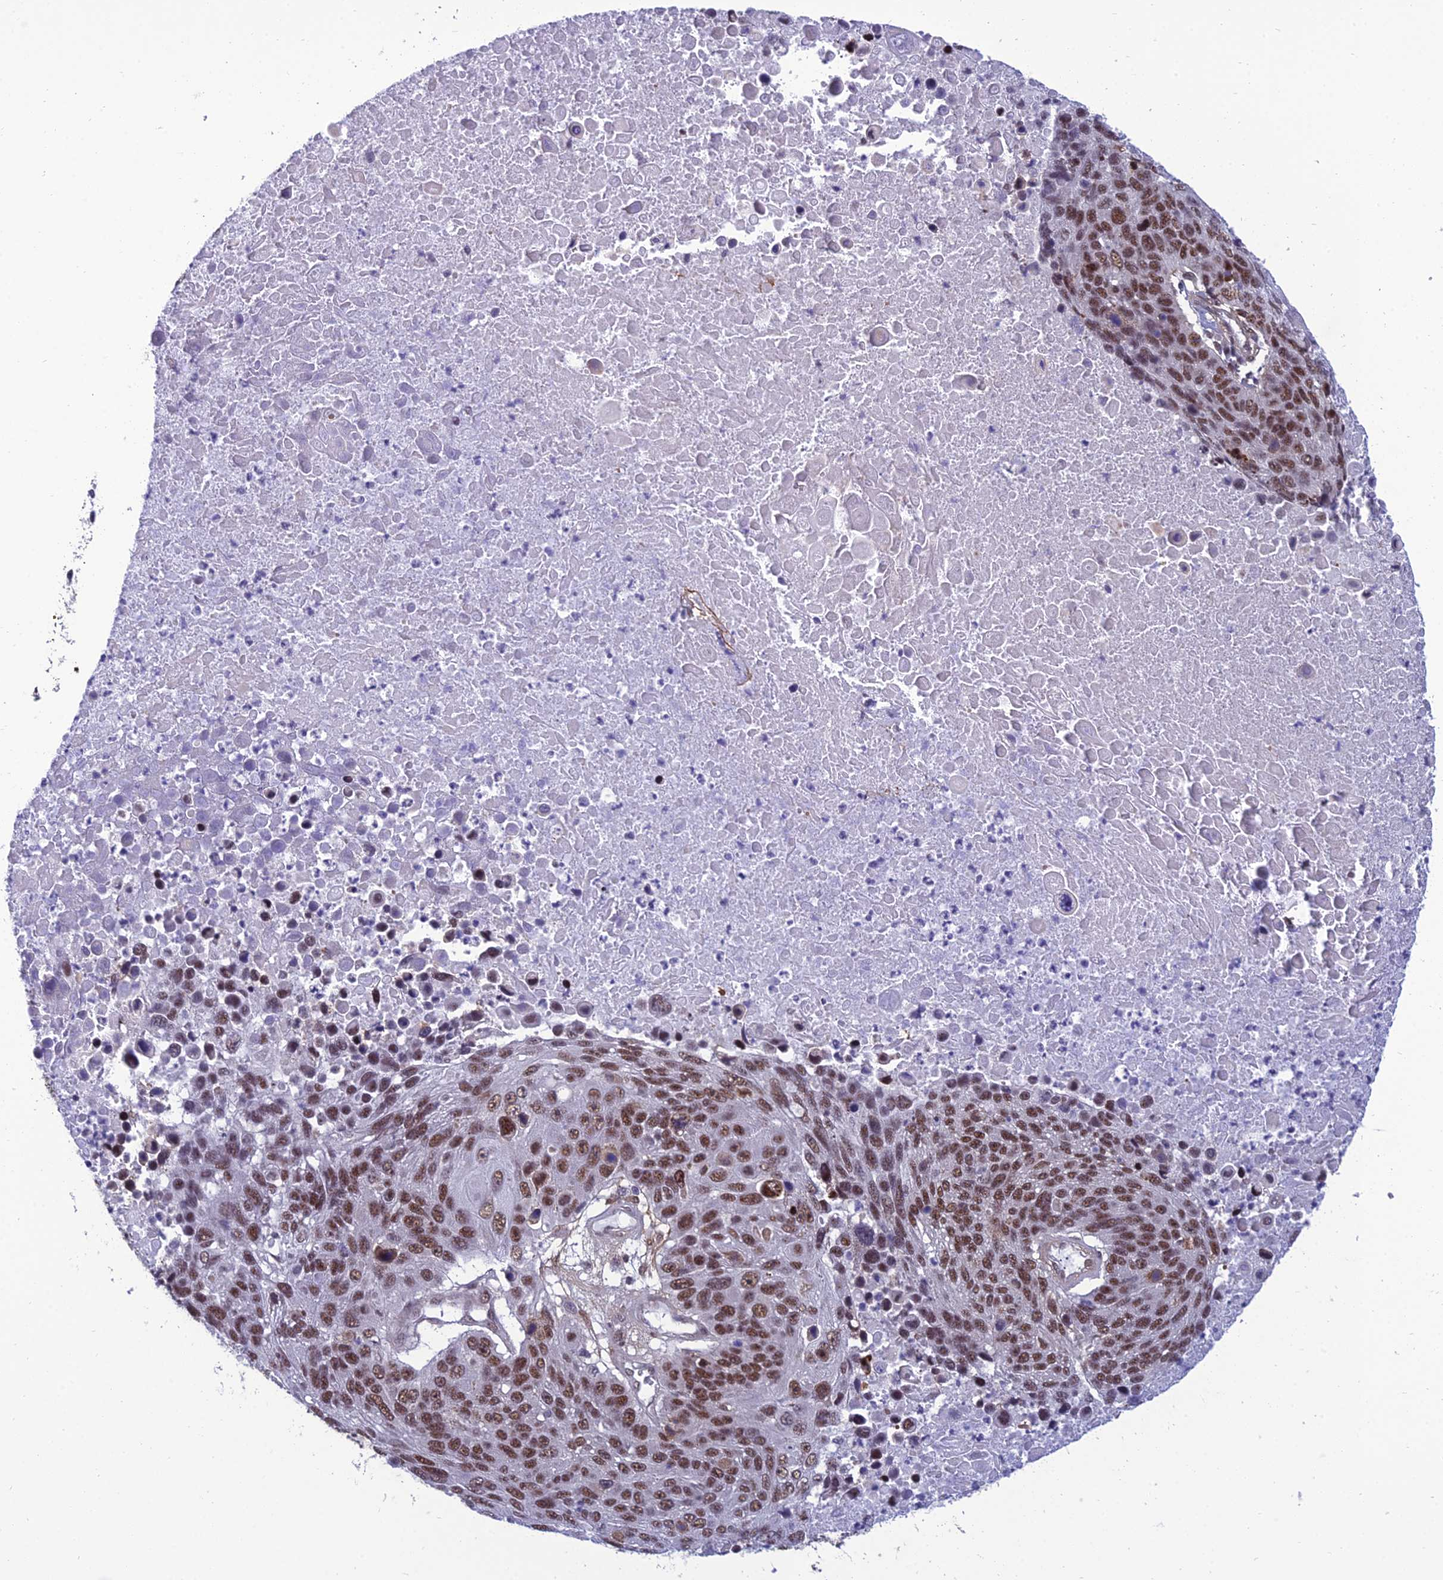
{"staining": {"intensity": "moderate", "quantity": ">75%", "location": "nuclear"}, "tissue": "lung cancer", "cell_type": "Tumor cells", "image_type": "cancer", "snomed": [{"axis": "morphology", "description": "Normal tissue, NOS"}, {"axis": "morphology", "description": "Squamous cell carcinoma, NOS"}, {"axis": "topography", "description": "Lymph node"}, {"axis": "topography", "description": "Lung"}], "caption": "Human squamous cell carcinoma (lung) stained with a brown dye shows moderate nuclear positive expression in about >75% of tumor cells.", "gene": "RSRC1", "patient": {"sex": "male", "age": 66}}